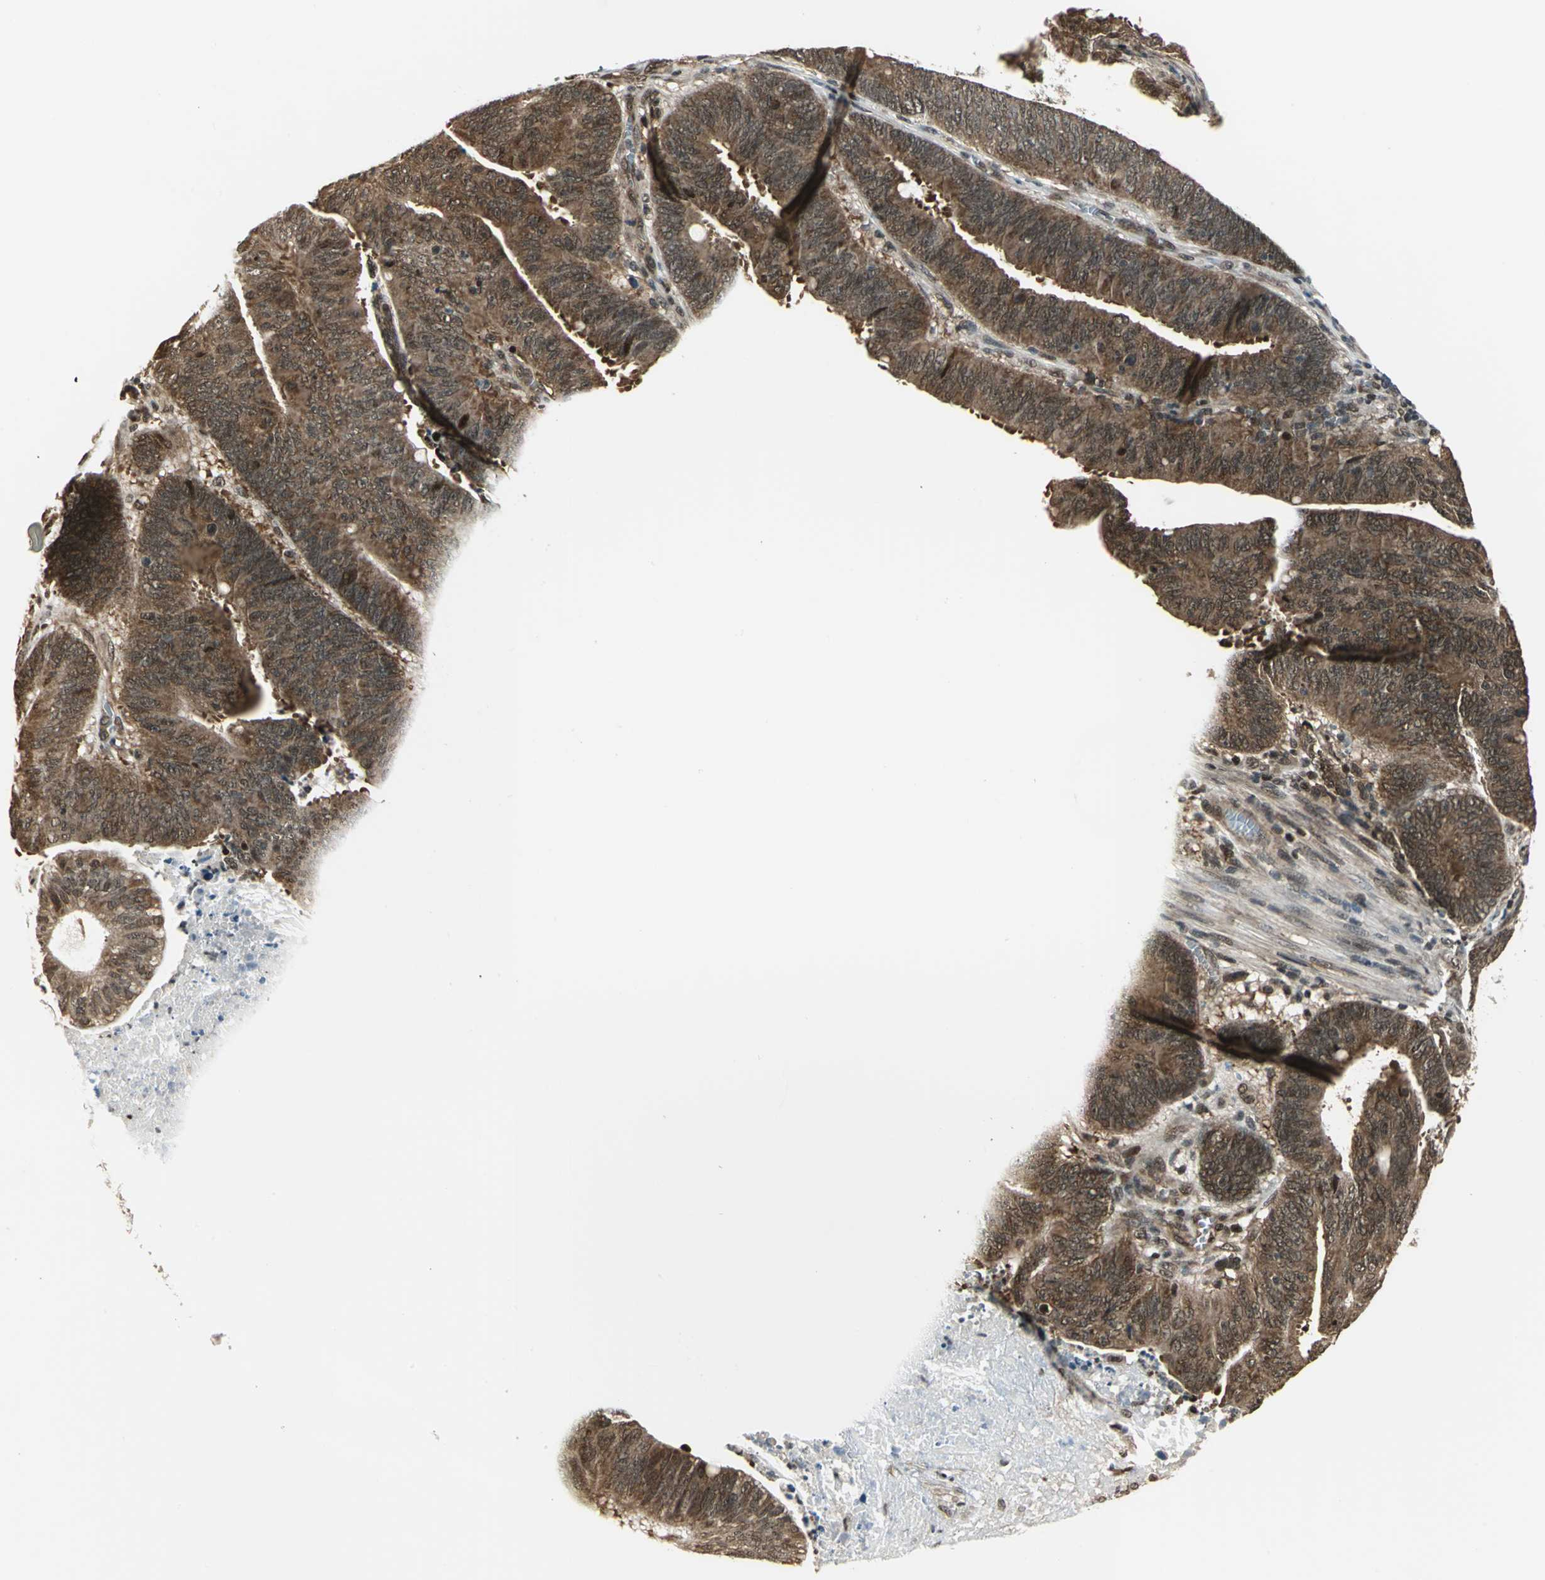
{"staining": {"intensity": "strong", "quantity": ">75%", "location": "cytoplasmic/membranous,nuclear"}, "tissue": "colorectal cancer", "cell_type": "Tumor cells", "image_type": "cancer", "snomed": [{"axis": "morphology", "description": "Adenocarcinoma, NOS"}, {"axis": "topography", "description": "Colon"}], "caption": "A photomicrograph of colorectal cancer (adenocarcinoma) stained for a protein reveals strong cytoplasmic/membranous and nuclear brown staining in tumor cells. (Stains: DAB in brown, nuclei in blue, Microscopy: brightfield microscopy at high magnification).", "gene": "PSMC3", "patient": {"sex": "male", "age": 45}}